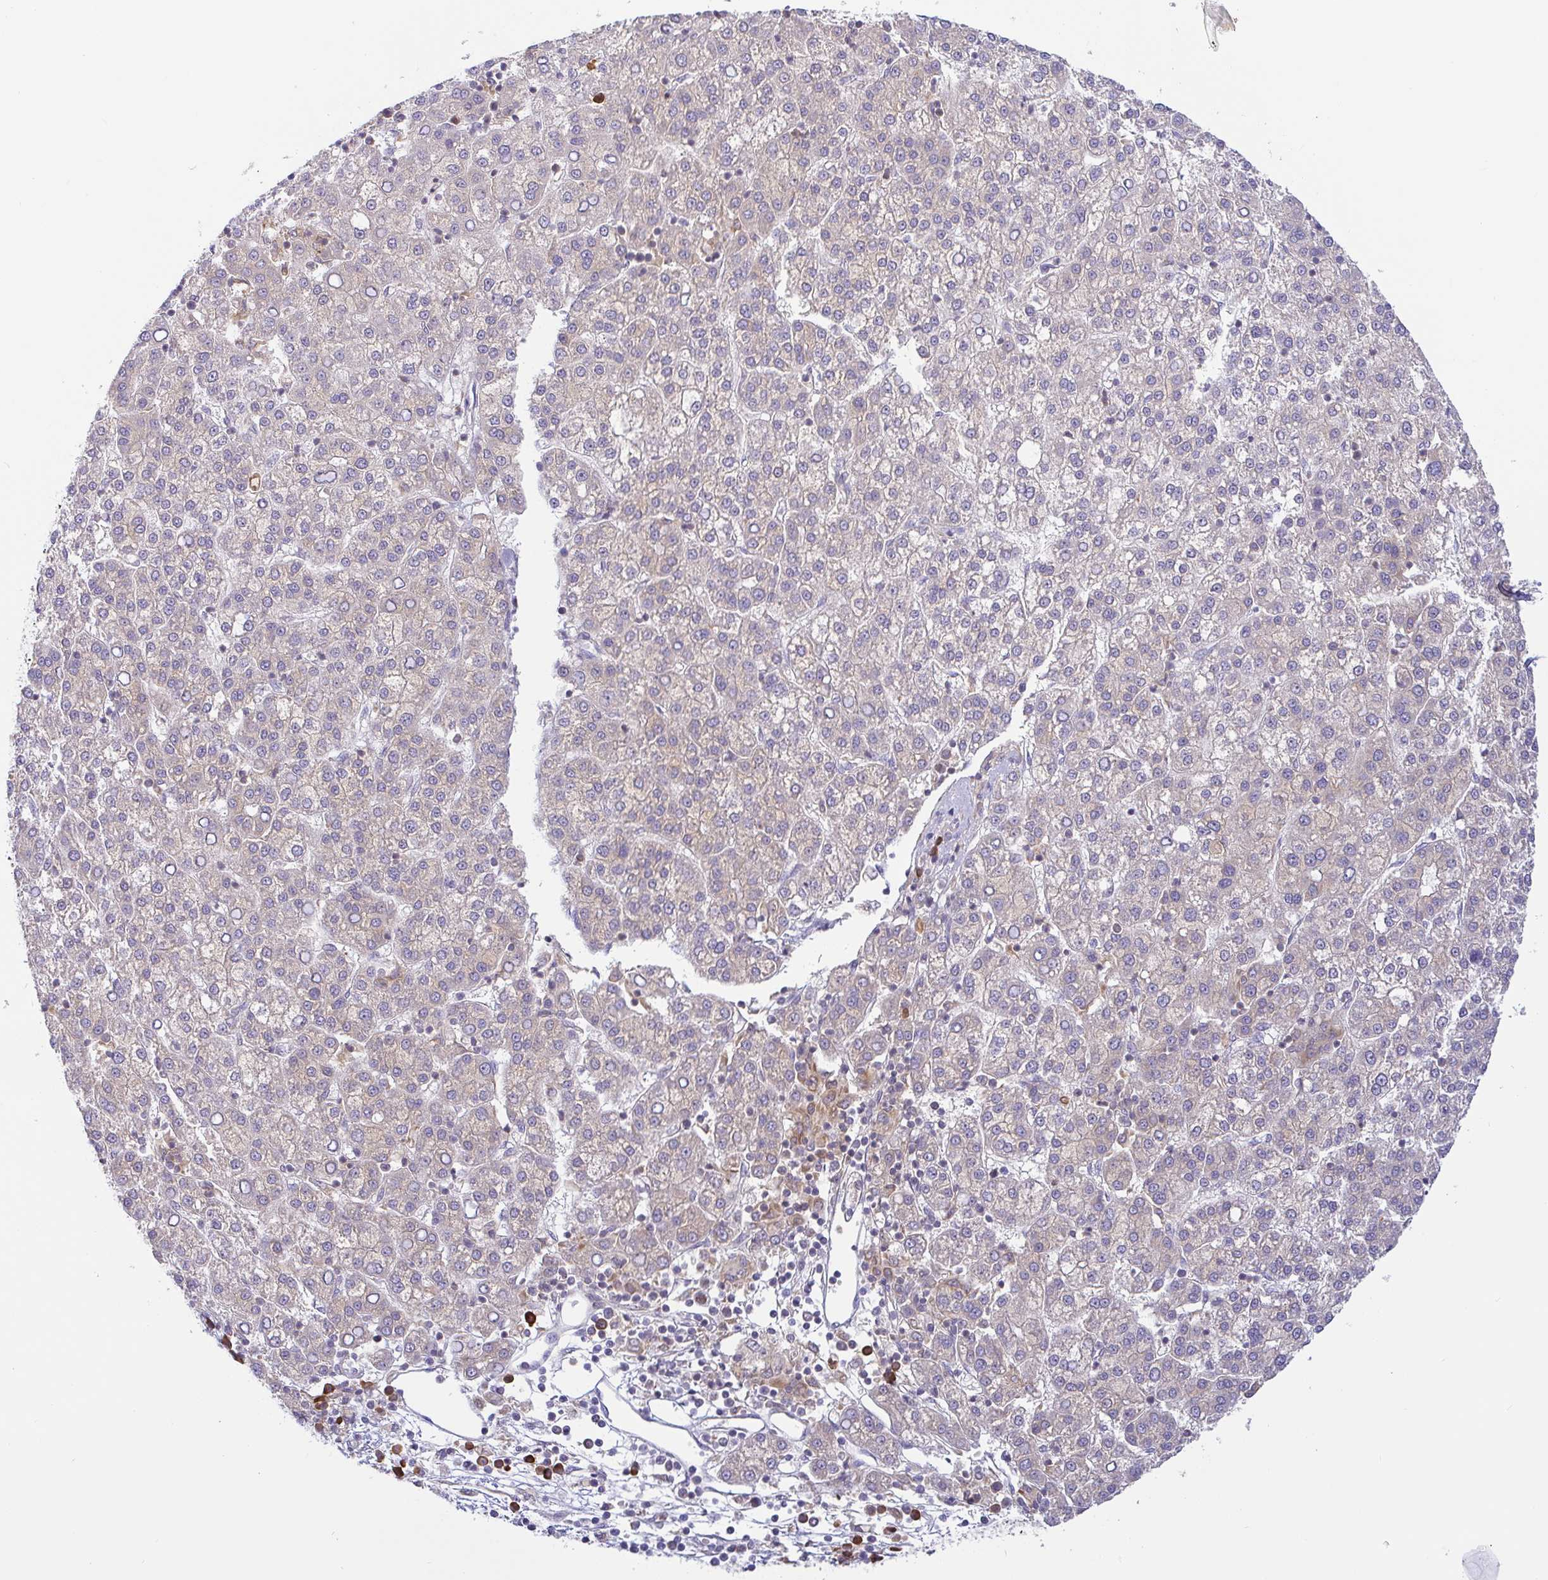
{"staining": {"intensity": "weak", "quantity": "<25%", "location": "cytoplasmic/membranous"}, "tissue": "liver cancer", "cell_type": "Tumor cells", "image_type": "cancer", "snomed": [{"axis": "morphology", "description": "Carcinoma, Hepatocellular, NOS"}, {"axis": "topography", "description": "Liver"}], "caption": "High power microscopy micrograph of an immunohistochemistry image of liver hepatocellular carcinoma, revealing no significant staining in tumor cells.", "gene": "DERL2", "patient": {"sex": "female", "age": 58}}